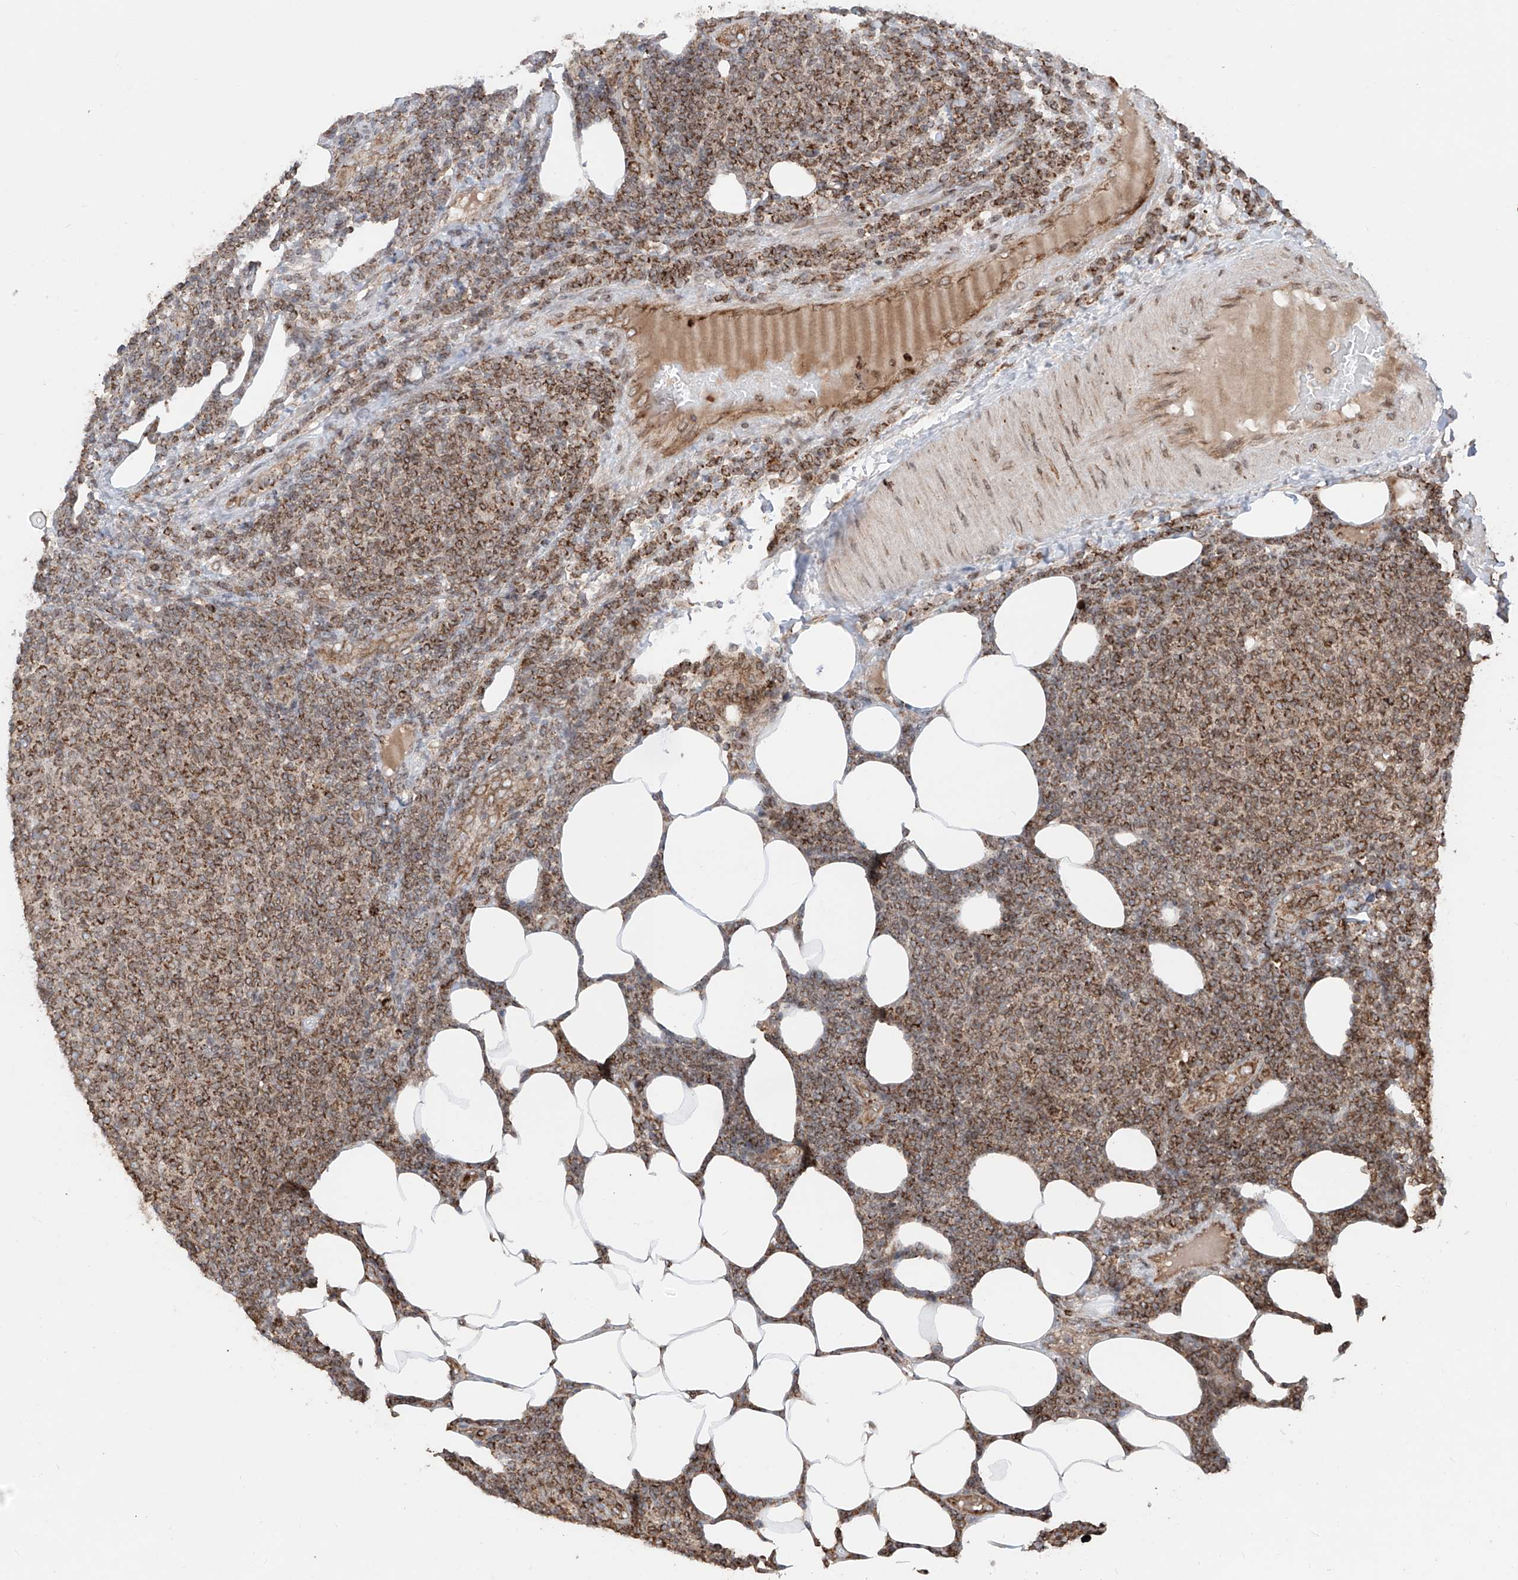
{"staining": {"intensity": "moderate", "quantity": ">75%", "location": "cytoplasmic/membranous"}, "tissue": "lymphoma", "cell_type": "Tumor cells", "image_type": "cancer", "snomed": [{"axis": "morphology", "description": "Malignant lymphoma, non-Hodgkin's type, Low grade"}, {"axis": "topography", "description": "Lymph node"}], "caption": "A histopathology image of lymphoma stained for a protein reveals moderate cytoplasmic/membranous brown staining in tumor cells.", "gene": "AHCTF1", "patient": {"sex": "male", "age": 66}}